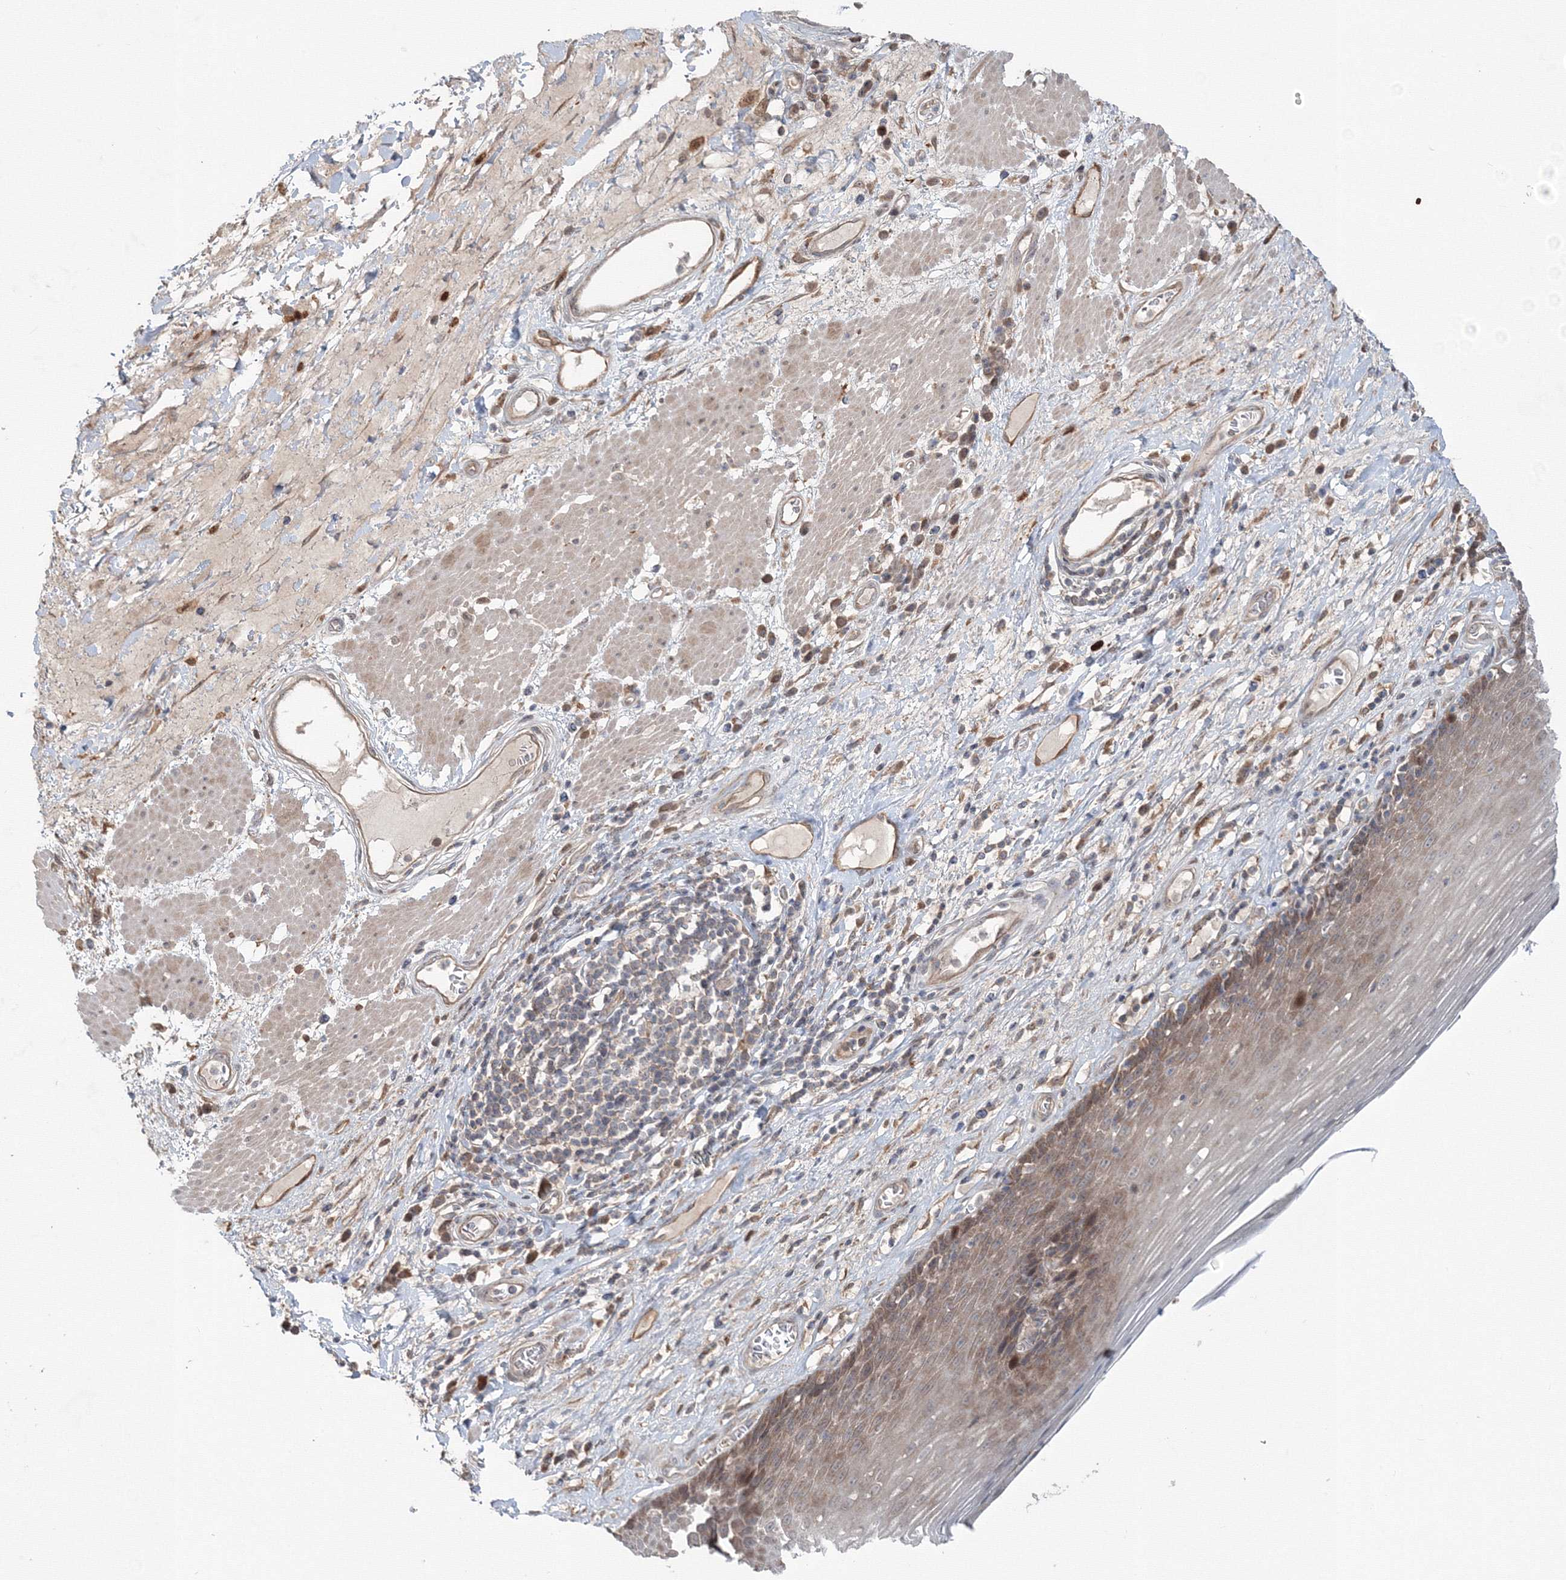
{"staining": {"intensity": "moderate", "quantity": "25%-75%", "location": "cytoplasmic/membranous"}, "tissue": "esophagus", "cell_type": "Squamous epithelial cells", "image_type": "normal", "snomed": [{"axis": "morphology", "description": "Normal tissue, NOS"}, {"axis": "topography", "description": "Esophagus"}], "caption": "Immunohistochemistry (IHC) of benign human esophagus shows medium levels of moderate cytoplasmic/membranous positivity in about 25%-75% of squamous epithelial cells.", "gene": "MKRN2", "patient": {"sex": "male", "age": 62}}